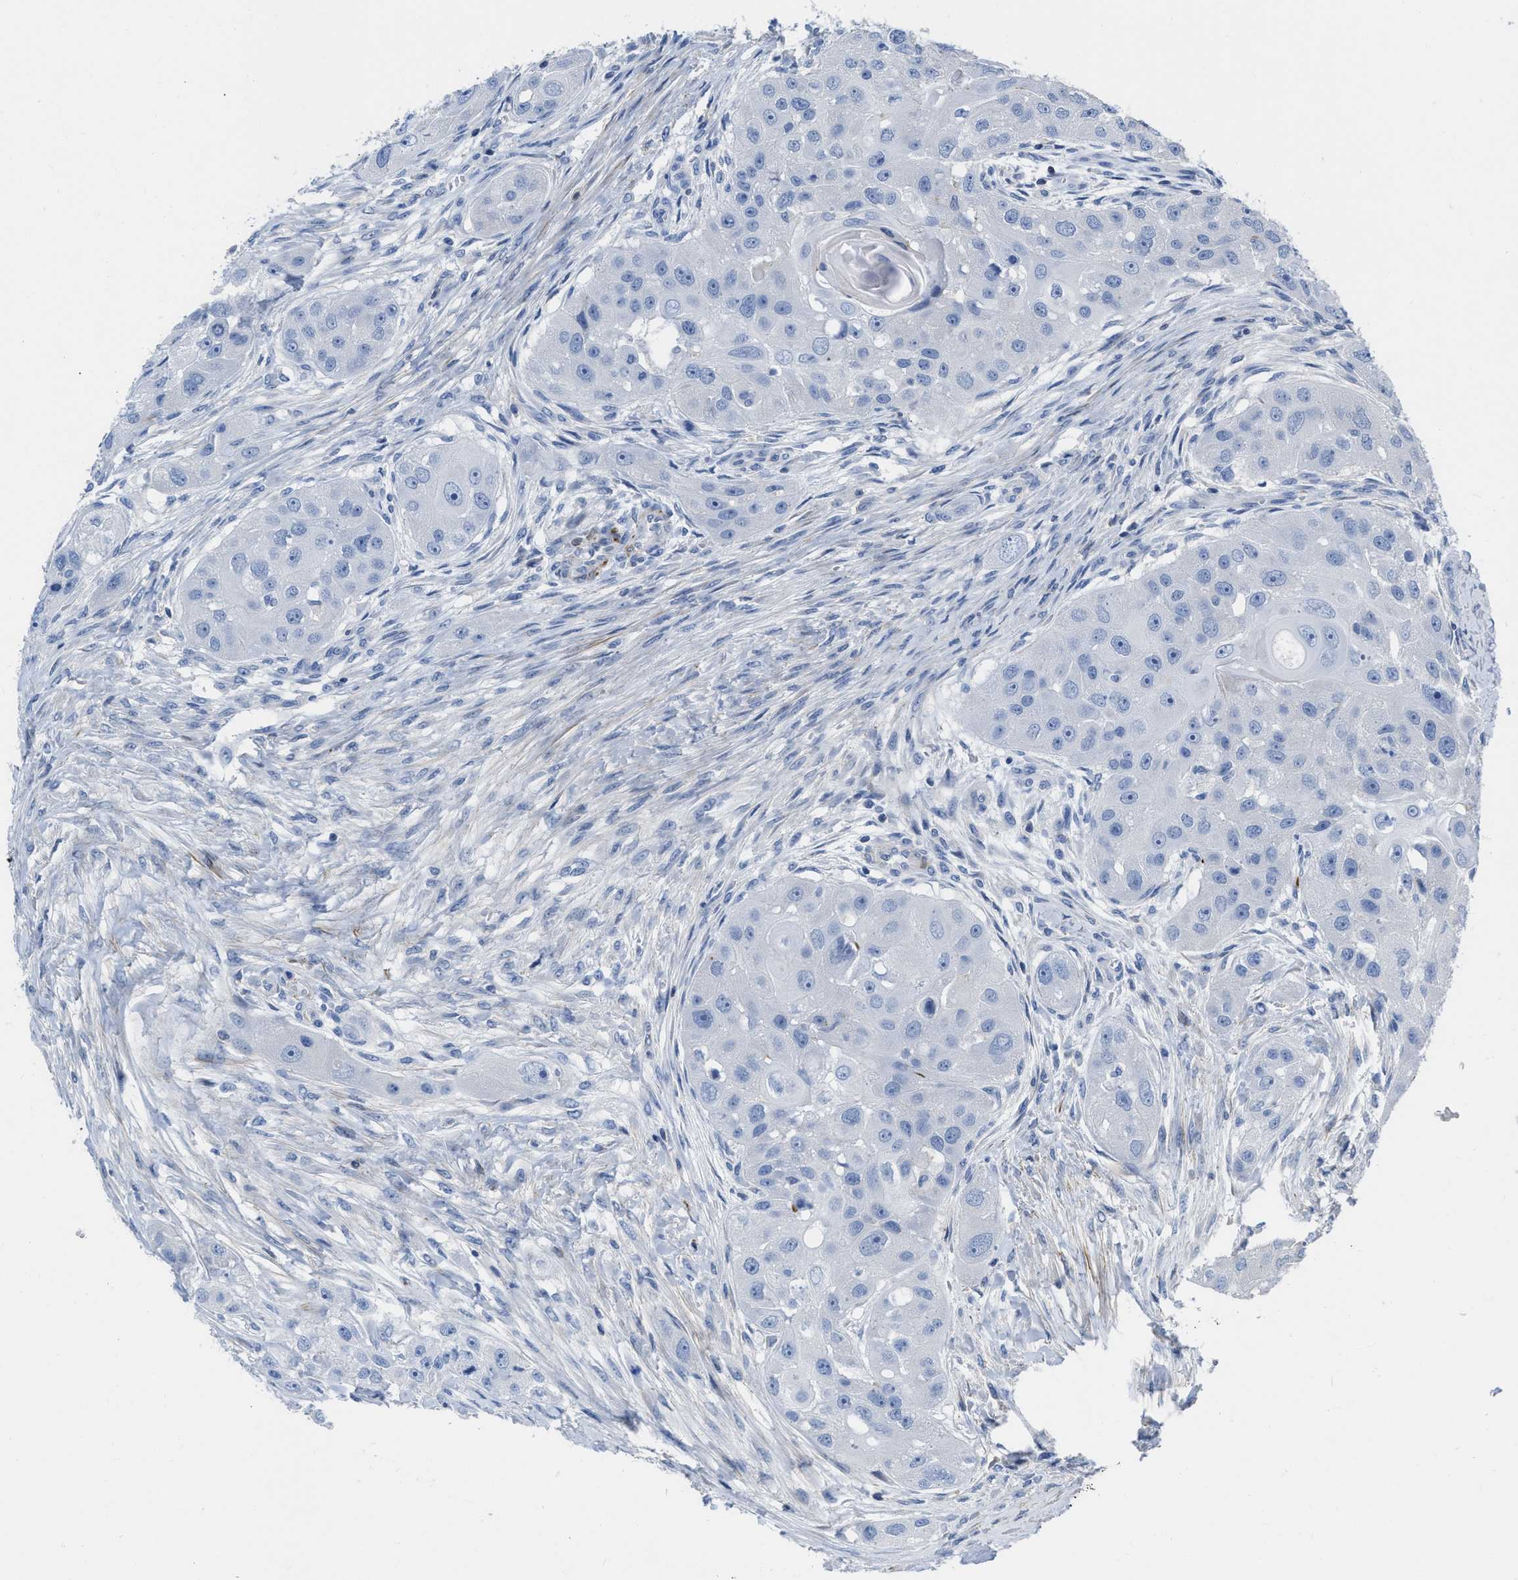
{"staining": {"intensity": "negative", "quantity": "none", "location": "none"}, "tissue": "head and neck cancer", "cell_type": "Tumor cells", "image_type": "cancer", "snomed": [{"axis": "morphology", "description": "Normal tissue, NOS"}, {"axis": "morphology", "description": "Squamous cell carcinoma, NOS"}, {"axis": "topography", "description": "Skeletal muscle"}, {"axis": "topography", "description": "Head-Neck"}], "caption": "A histopathology image of human squamous cell carcinoma (head and neck) is negative for staining in tumor cells.", "gene": "PRMT2", "patient": {"sex": "male", "age": 51}}